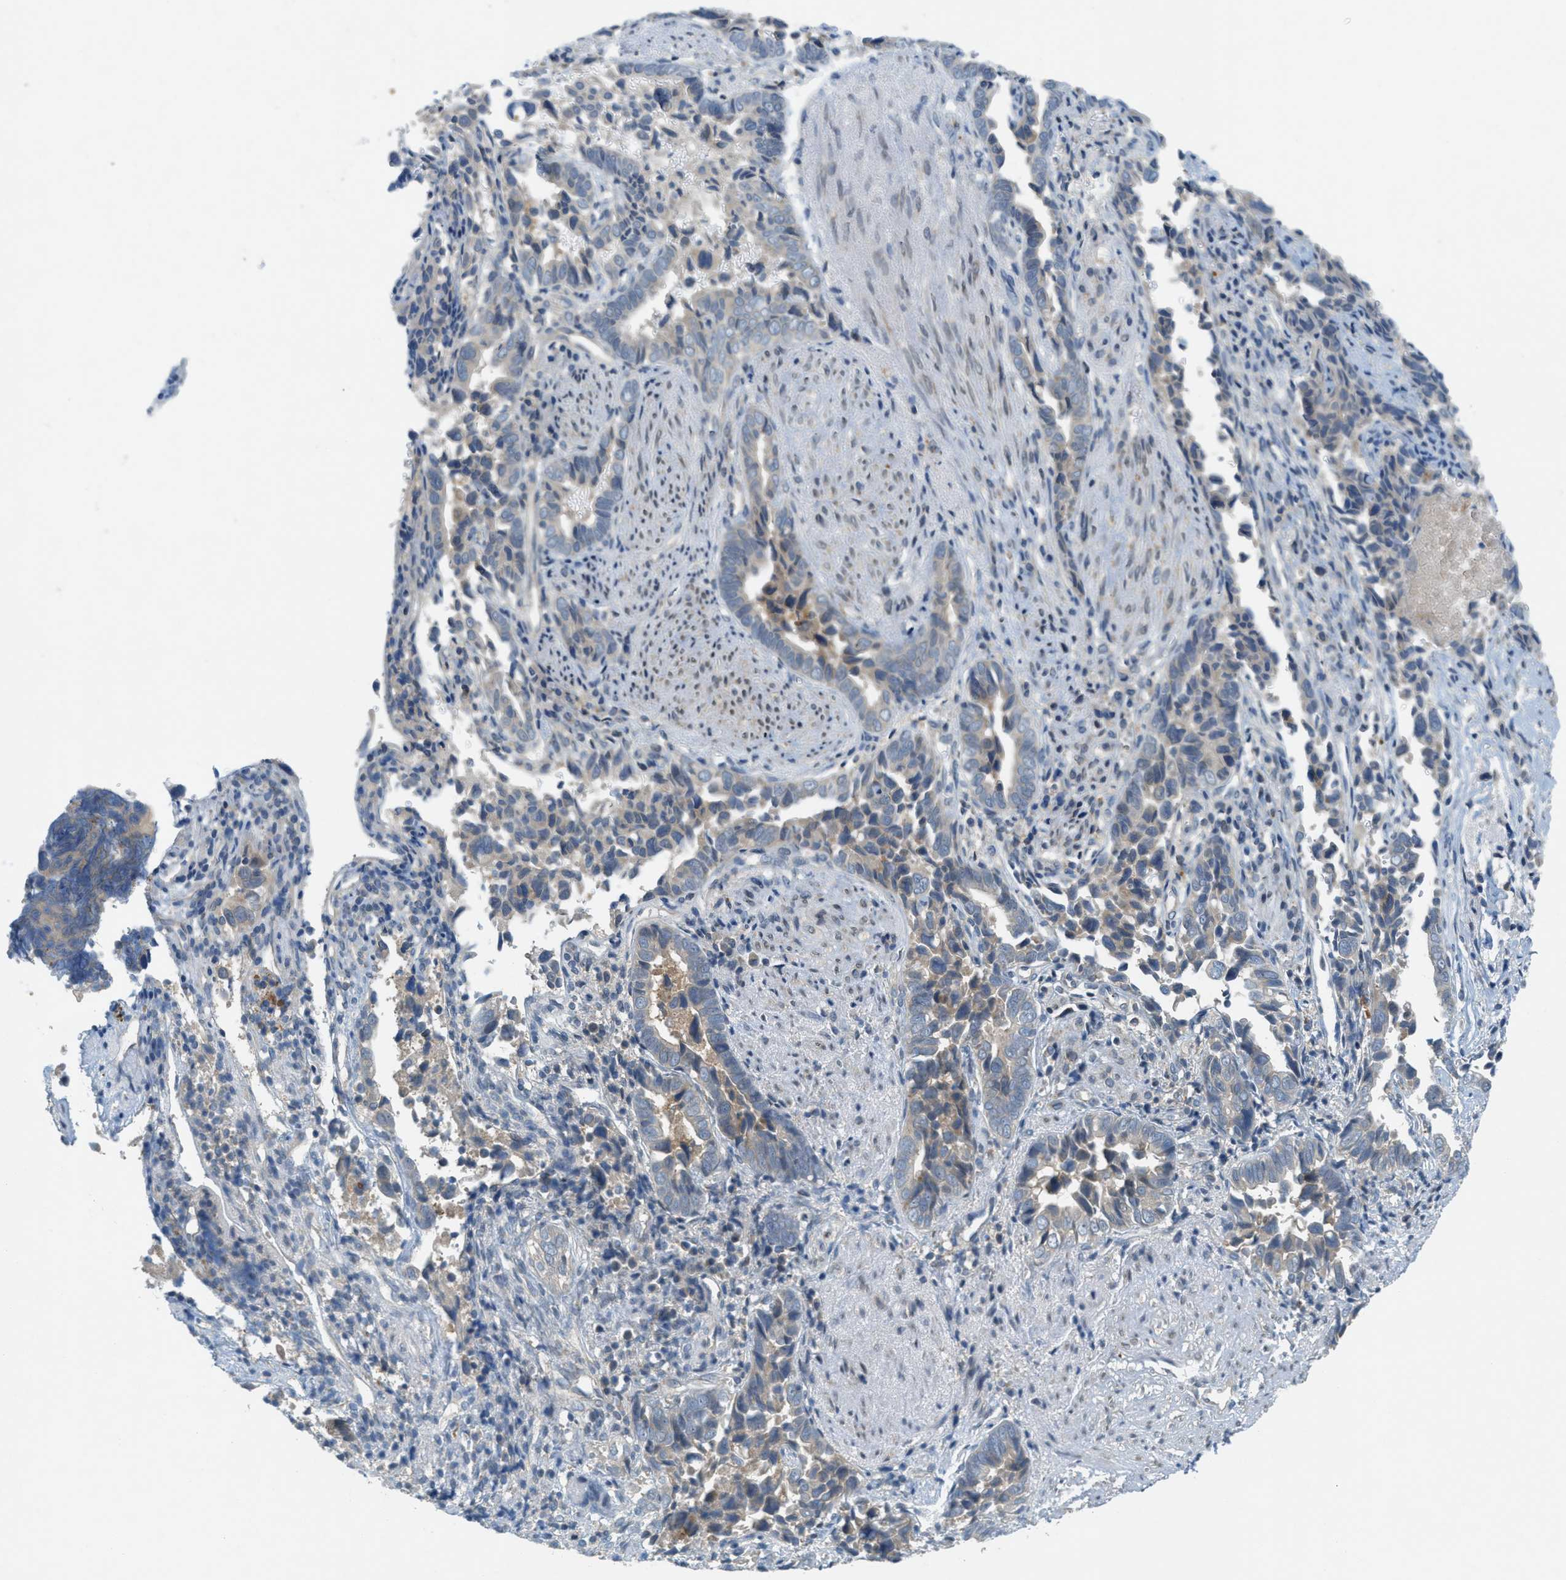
{"staining": {"intensity": "weak", "quantity": "<25%", "location": "cytoplasmic/membranous"}, "tissue": "liver cancer", "cell_type": "Tumor cells", "image_type": "cancer", "snomed": [{"axis": "morphology", "description": "Cholangiocarcinoma"}, {"axis": "topography", "description": "Liver"}], "caption": "Immunohistochemical staining of liver cancer shows no significant positivity in tumor cells.", "gene": "SIGMAR1", "patient": {"sex": "female", "age": 79}}